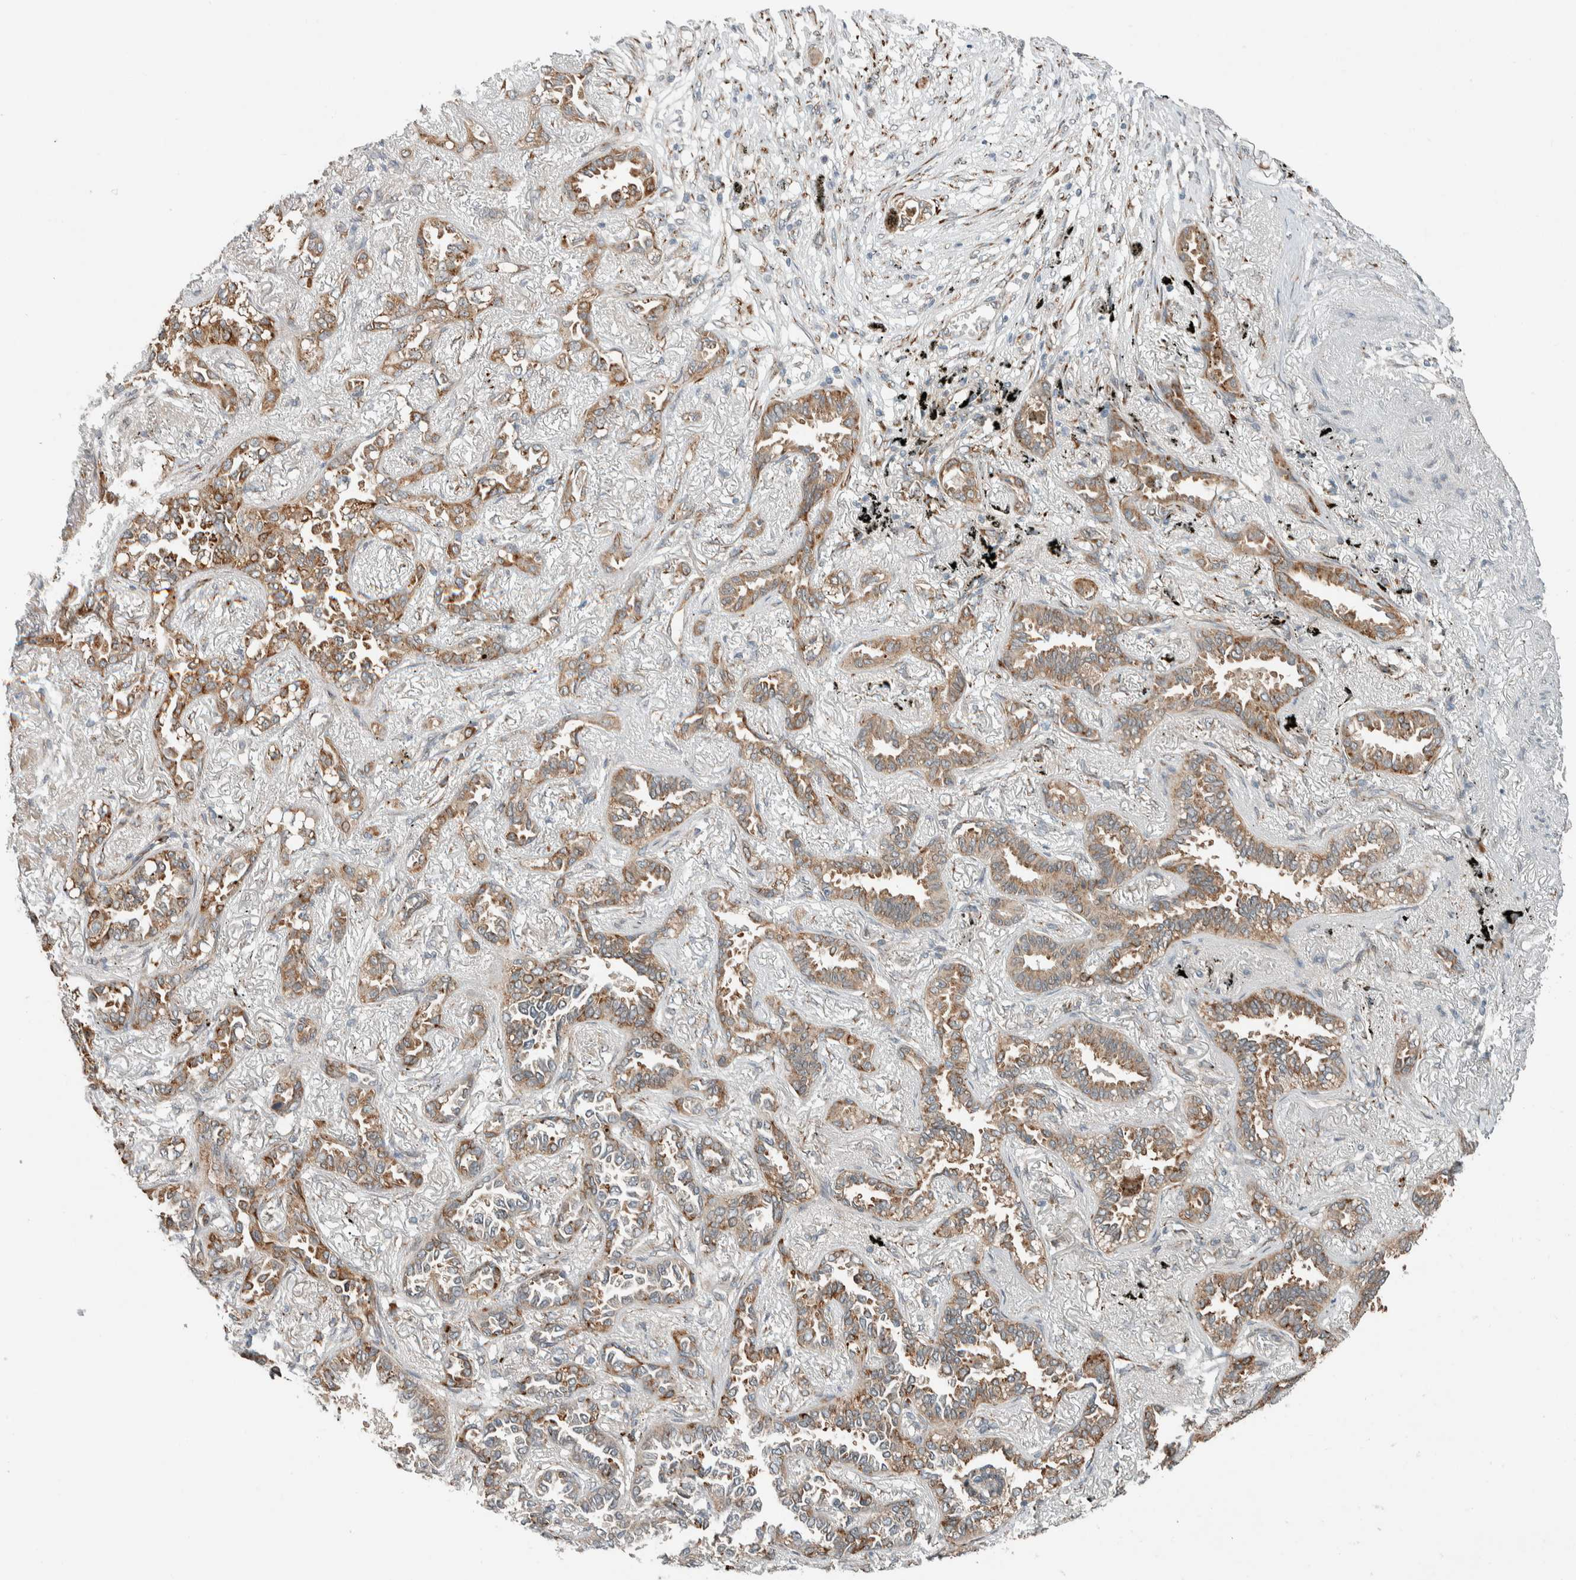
{"staining": {"intensity": "moderate", "quantity": ">75%", "location": "cytoplasmic/membranous"}, "tissue": "lung cancer", "cell_type": "Tumor cells", "image_type": "cancer", "snomed": [{"axis": "morphology", "description": "Adenocarcinoma, NOS"}, {"axis": "topography", "description": "Lung"}], "caption": "Immunohistochemical staining of adenocarcinoma (lung) shows medium levels of moderate cytoplasmic/membranous positivity in about >75% of tumor cells.", "gene": "CTBP2", "patient": {"sex": "male", "age": 59}}